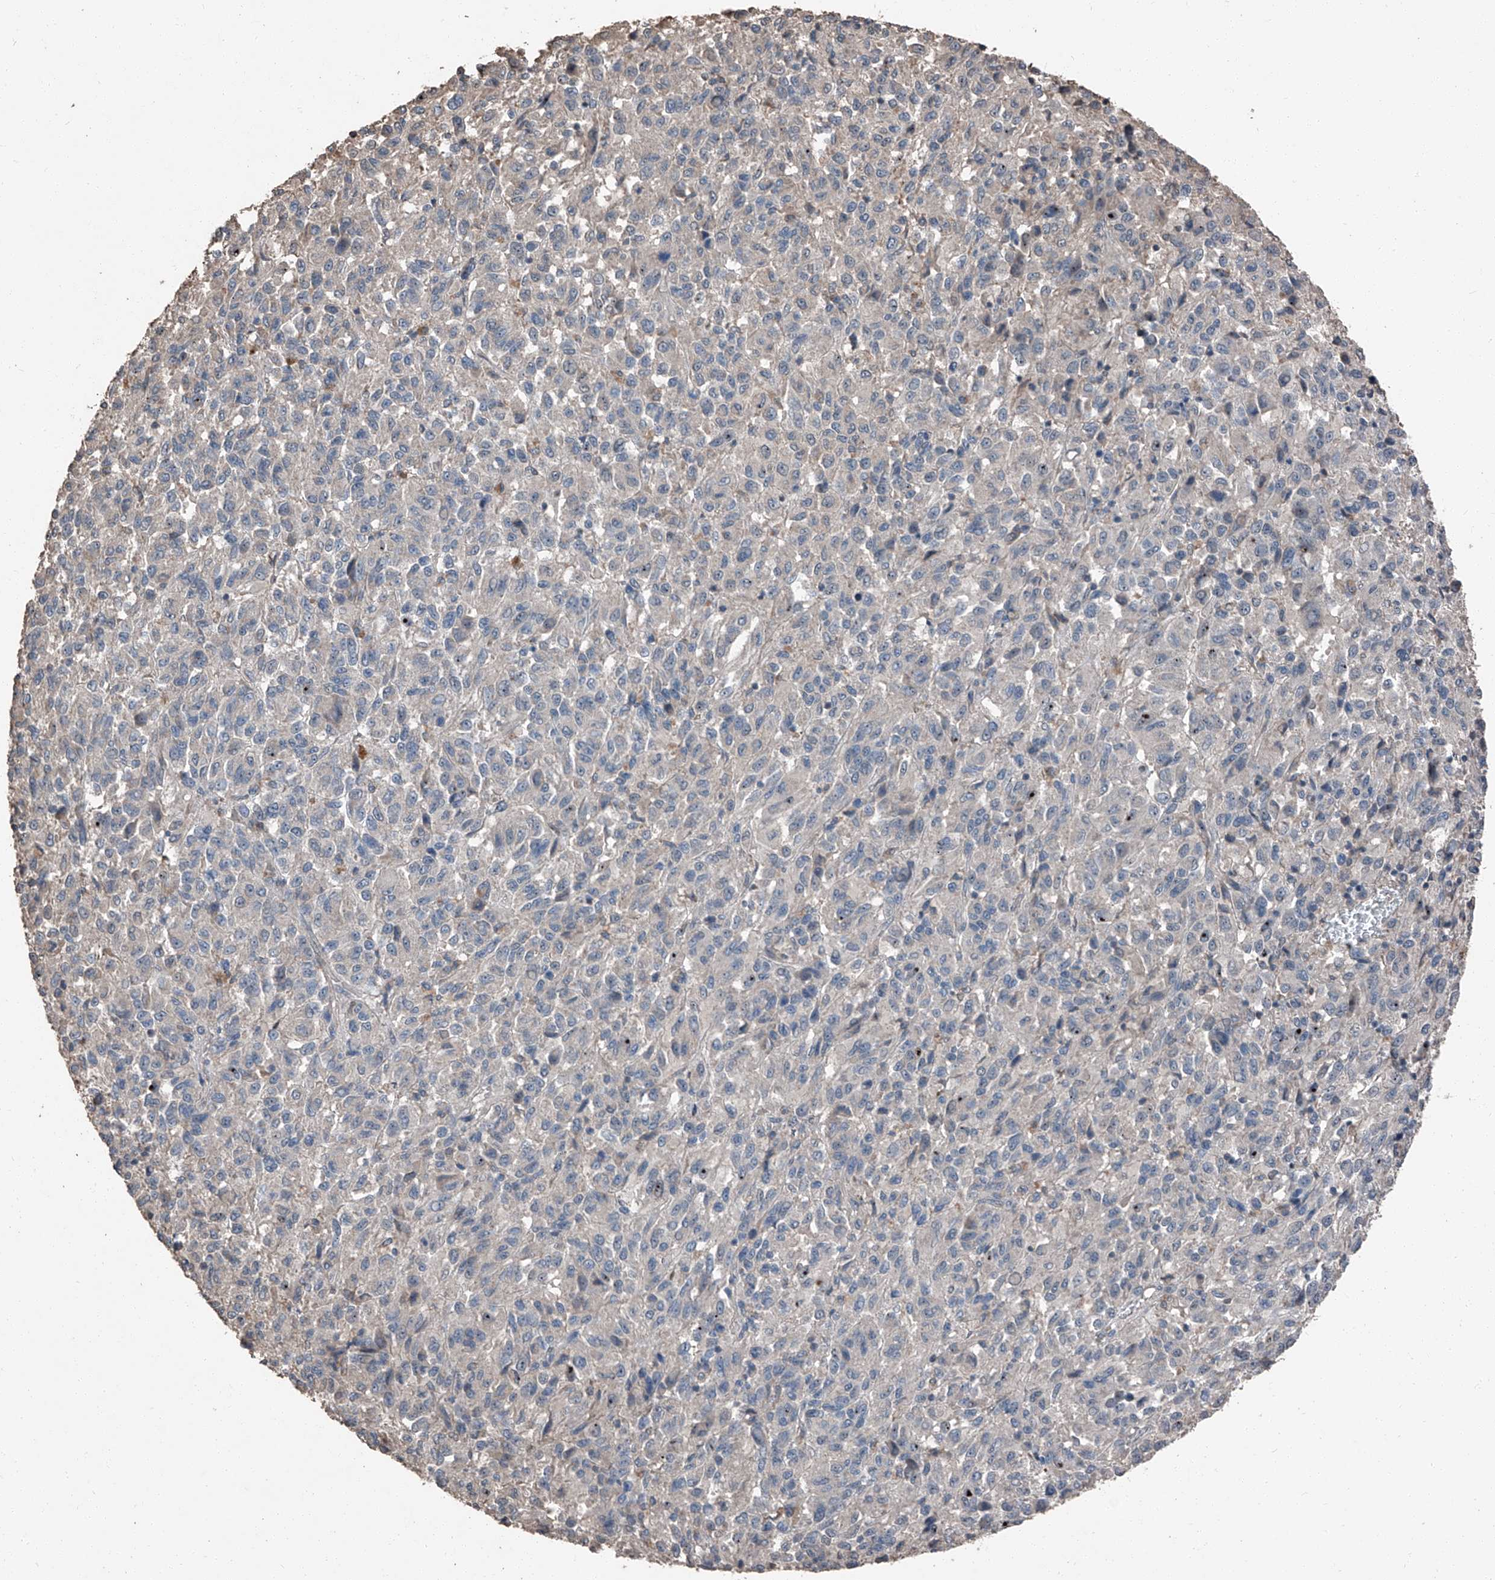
{"staining": {"intensity": "negative", "quantity": "none", "location": "none"}, "tissue": "melanoma", "cell_type": "Tumor cells", "image_type": "cancer", "snomed": [{"axis": "morphology", "description": "Malignant melanoma, Metastatic site"}, {"axis": "topography", "description": "Lung"}], "caption": "Tumor cells show no significant expression in melanoma. (Brightfield microscopy of DAB (3,3'-diaminobenzidine) IHC at high magnification).", "gene": "MAMLD1", "patient": {"sex": "male", "age": 64}}